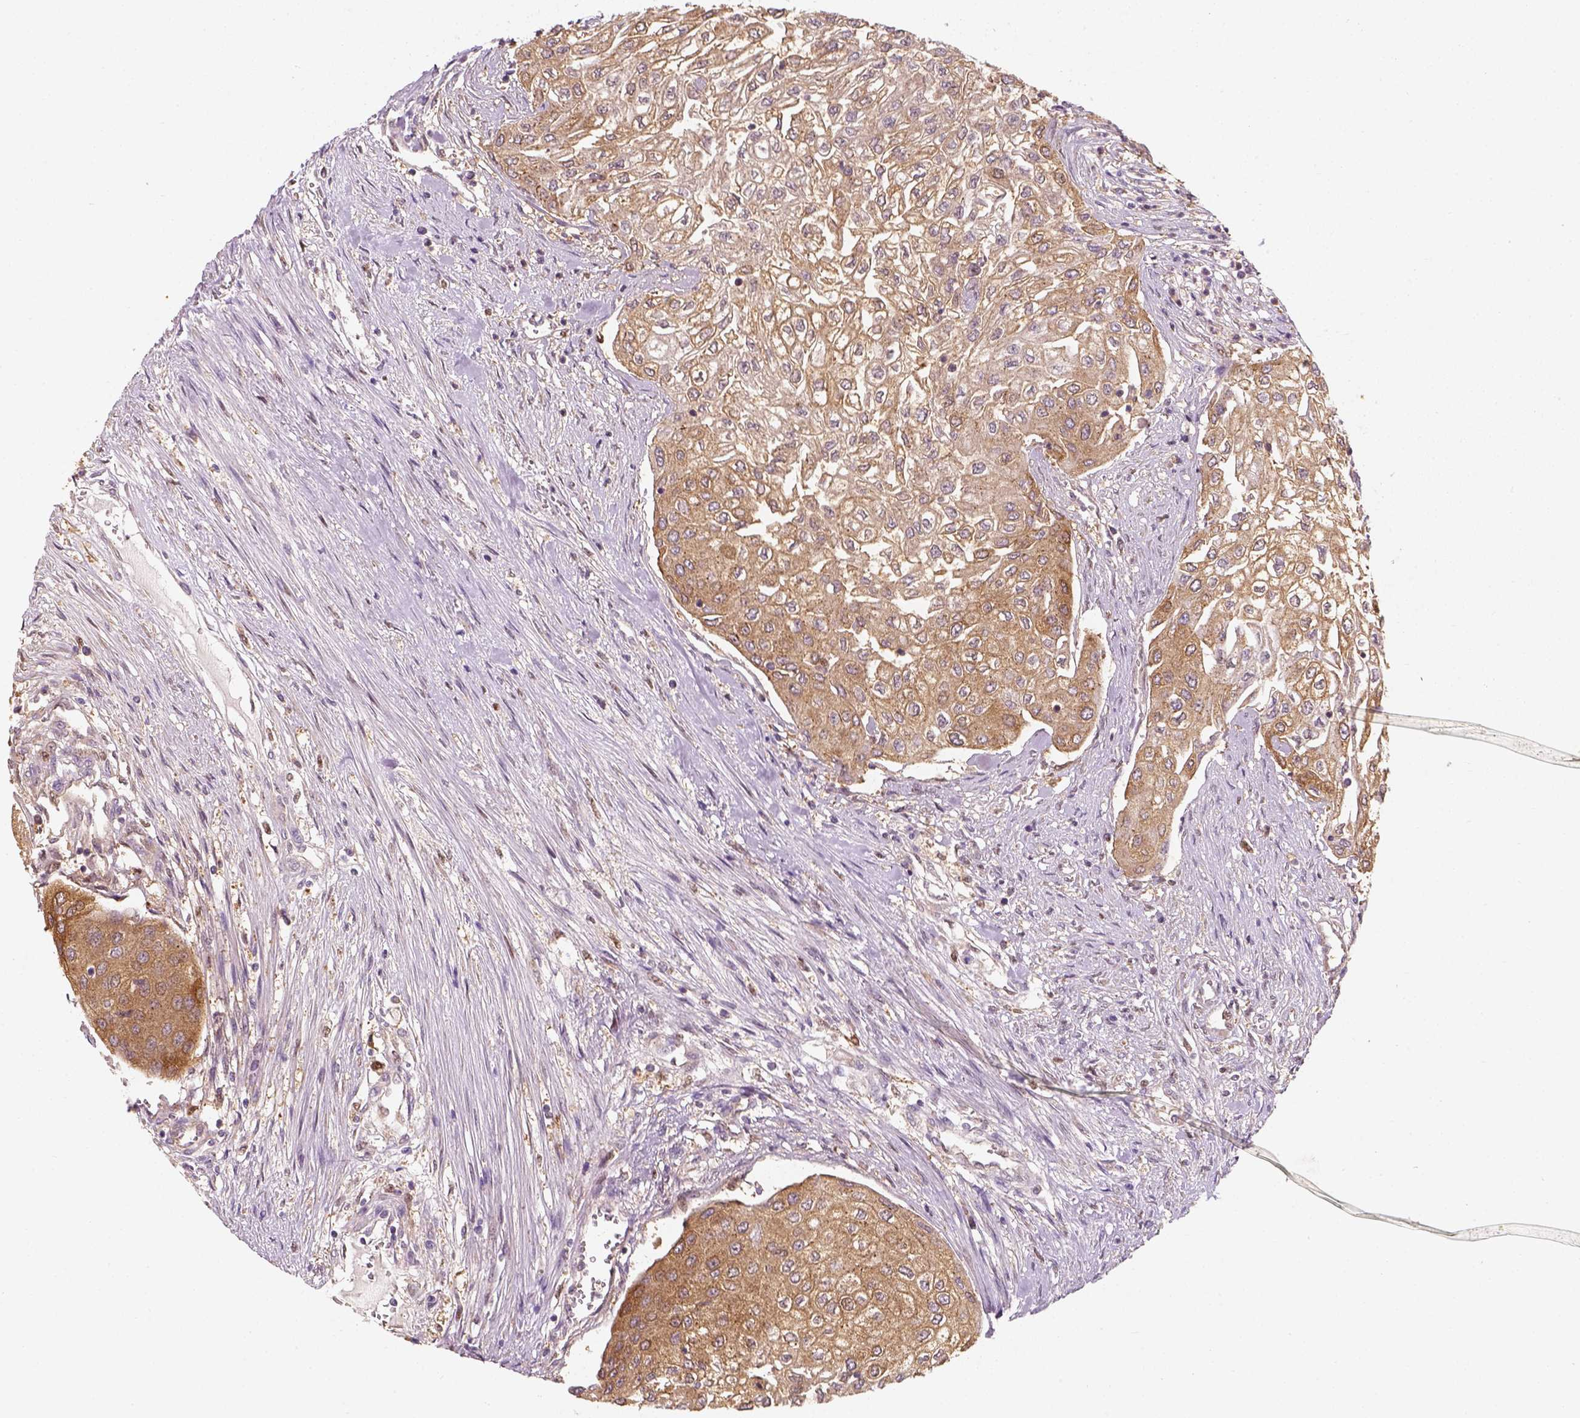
{"staining": {"intensity": "moderate", "quantity": ">75%", "location": "cytoplasmic/membranous,nuclear"}, "tissue": "urothelial cancer", "cell_type": "Tumor cells", "image_type": "cancer", "snomed": [{"axis": "morphology", "description": "Urothelial carcinoma, High grade"}, {"axis": "topography", "description": "Urinary bladder"}], "caption": "DAB immunohistochemical staining of human urothelial cancer shows moderate cytoplasmic/membranous and nuclear protein staining in approximately >75% of tumor cells.", "gene": "SQSTM1", "patient": {"sex": "male", "age": 62}}